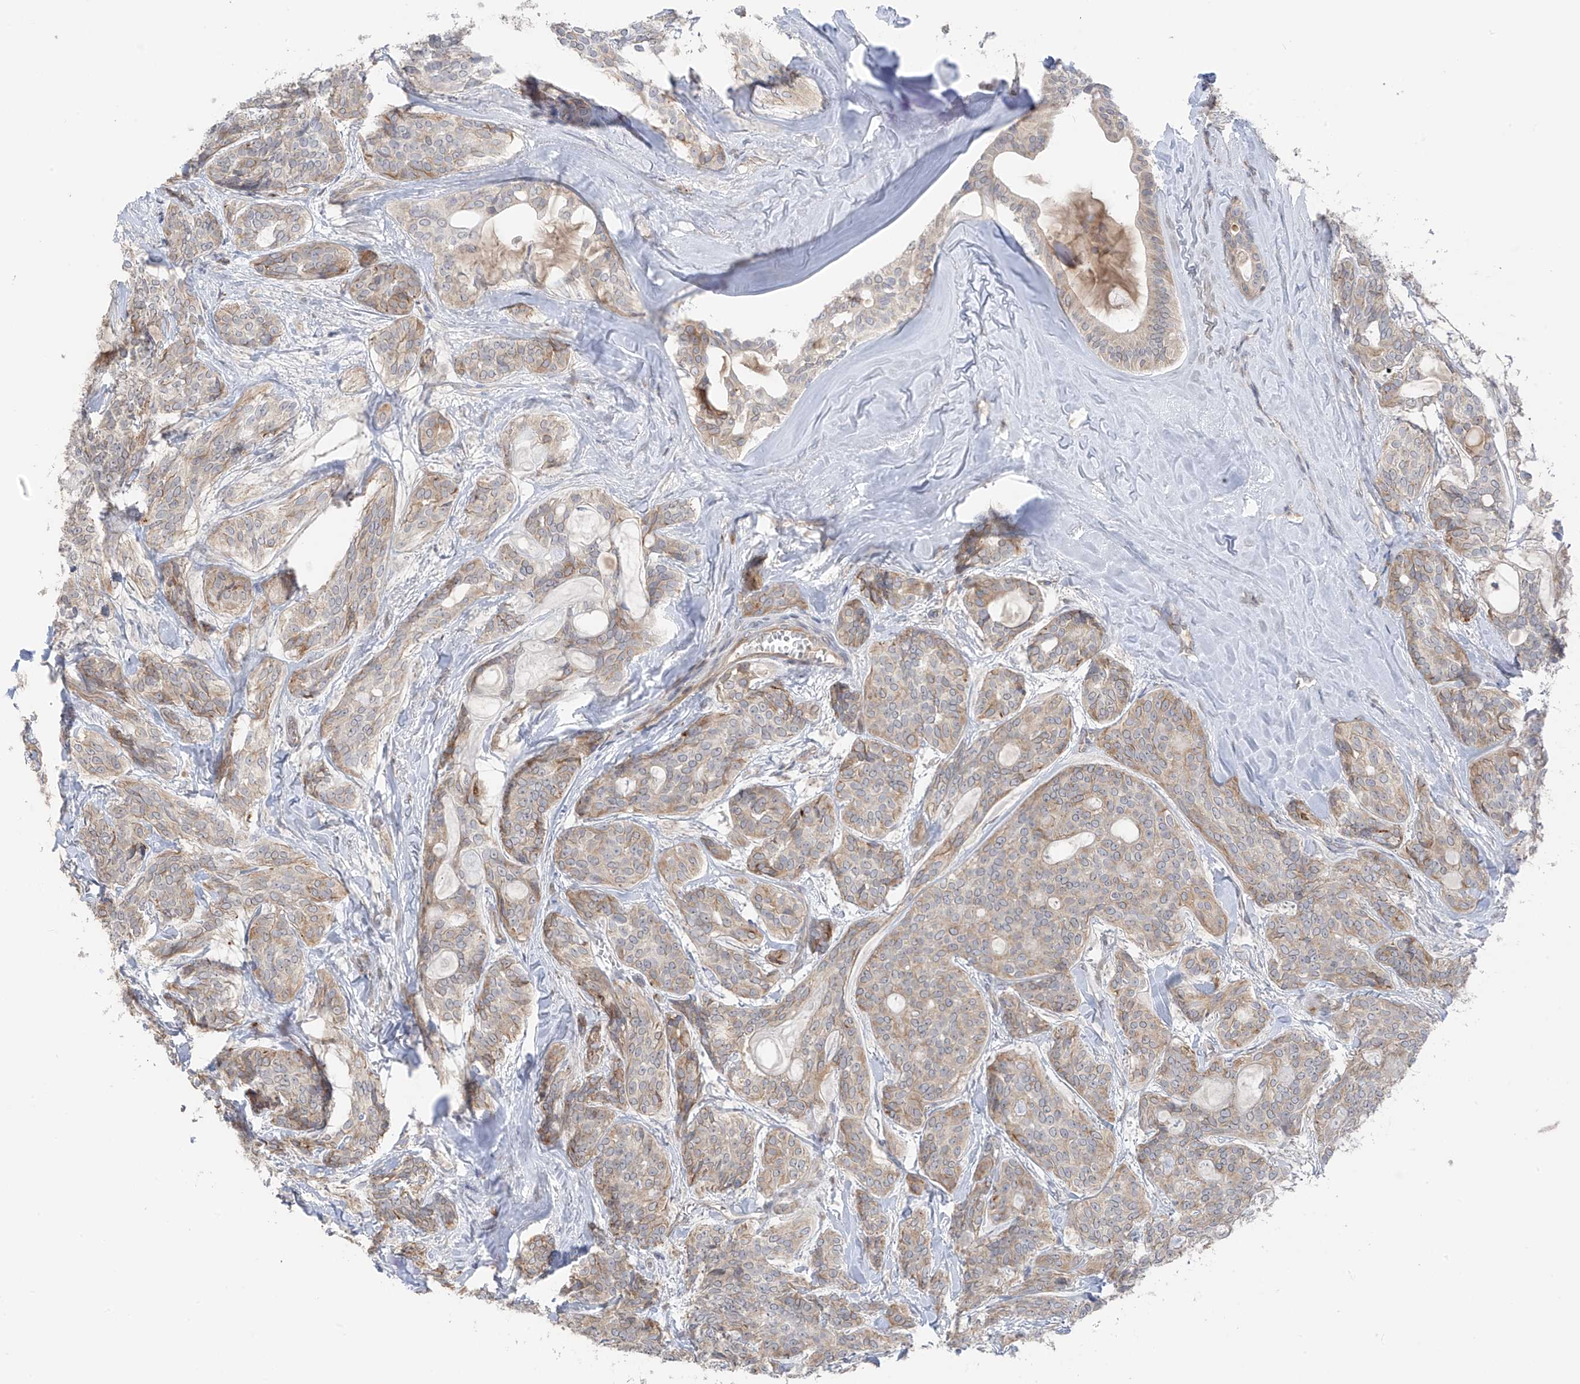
{"staining": {"intensity": "weak", "quantity": ">75%", "location": "cytoplasmic/membranous"}, "tissue": "head and neck cancer", "cell_type": "Tumor cells", "image_type": "cancer", "snomed": [{"axis": "morphology", "description": "Adenocarcinoma, NOS"}, {"axis": "topography", "description": "Head-Neck"}], "caption": "Brown immunohistochemical staining in human head and neck cancer (adenocarcinoma) shows weak cytoplasmic/membranous staining in about >75% of tumor cells.", "gene": "NALCN", "patient": {"sex": "male", "age": 66}}